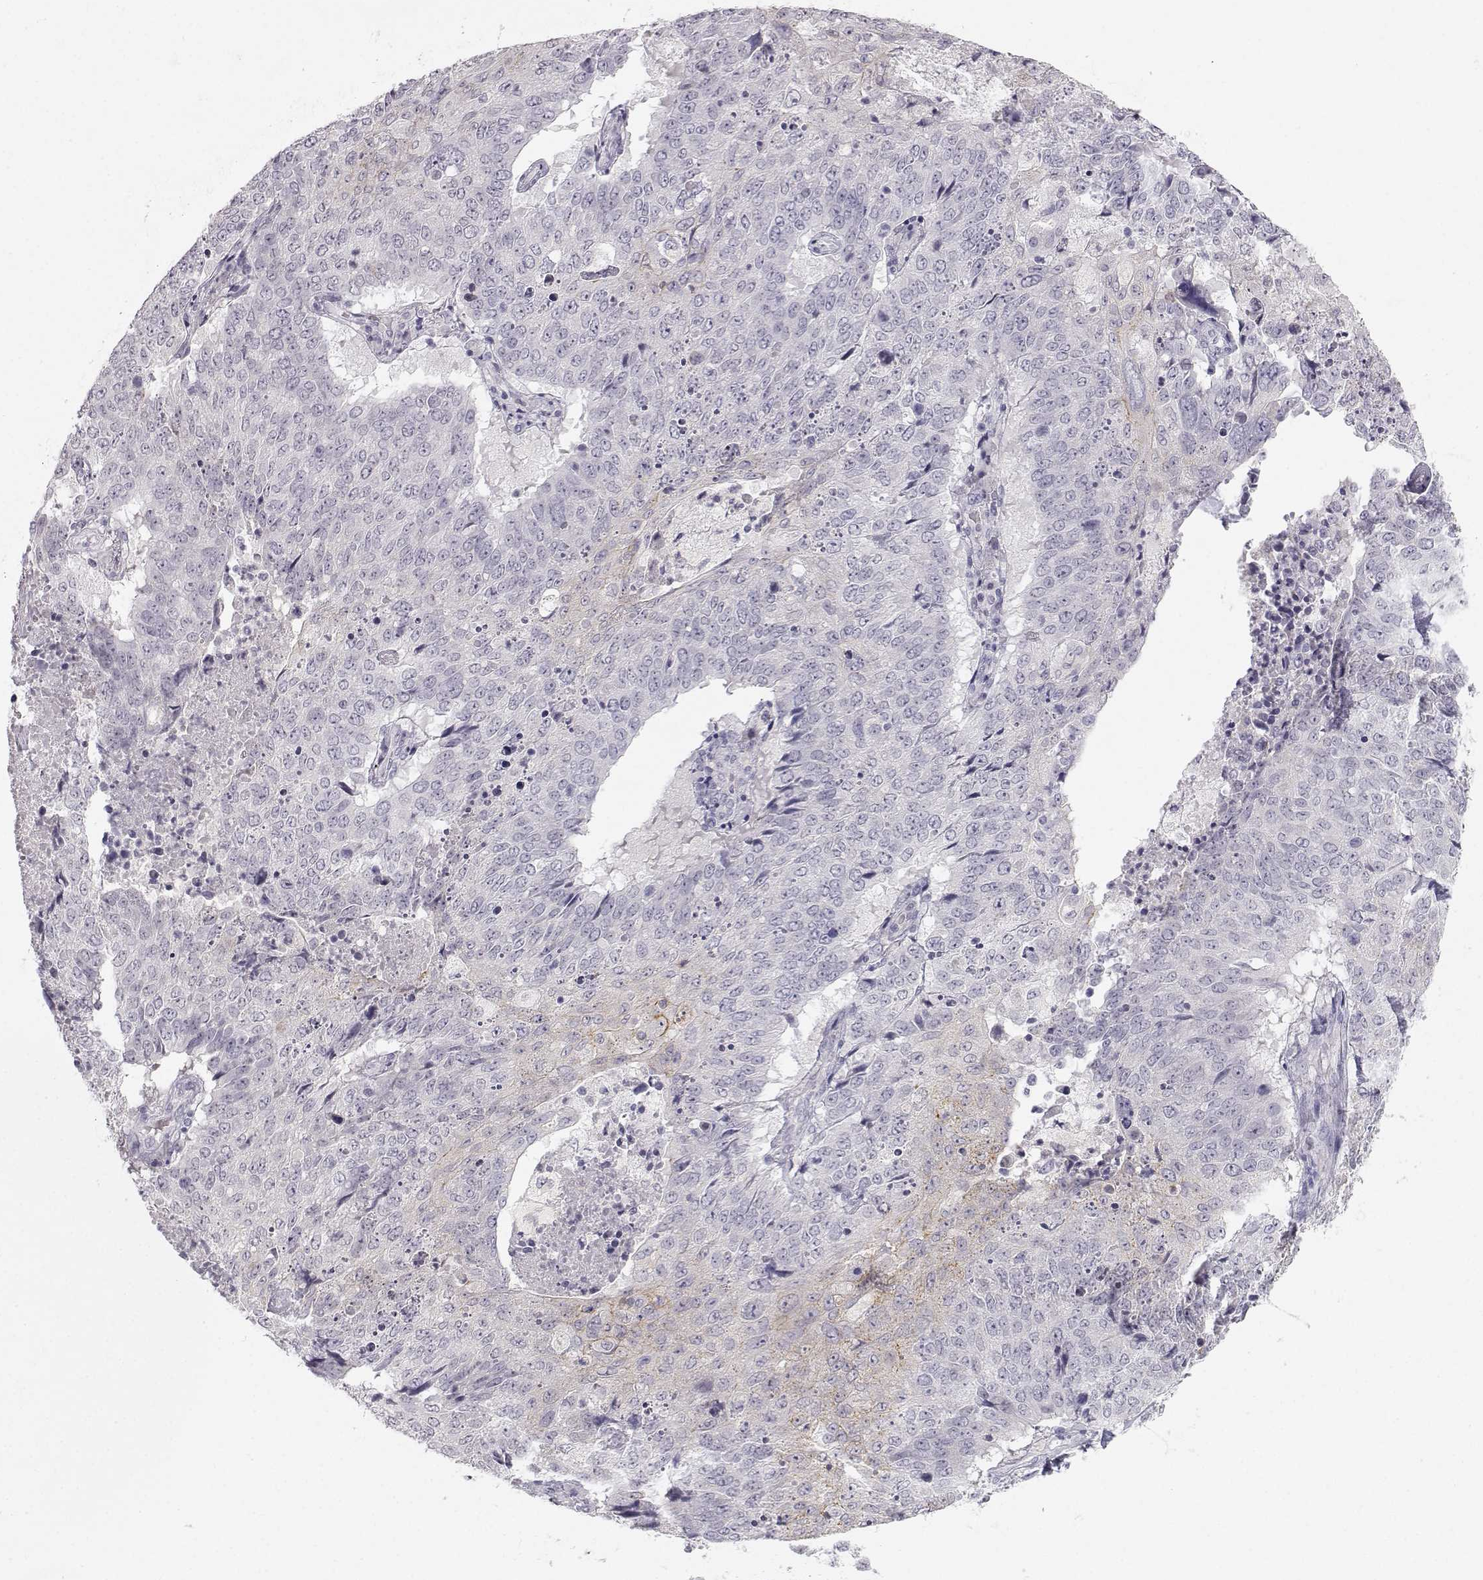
{"staining": {"intensity": "weak", "quantity": "<25%", "location": "cytoplasmic/membranous"}, "tissue": "lung cancer", "cell_type": "Tumor cells", "image_type": "cancer", "snomed": [{"axis": "morphology", "description": "Normal tissue, NOS"}, {"axis": "morphology", "description": "Squamous cell carcinoma, NOS"}, {"axis": "topography", "description": "Bronchus"}, {"axis": "topography", "description": "Lung"}], "caption": "This is an immunohistochemistry (IHC) histopathology image of squamous cell carcinoma (lung). There is no positivity in tumor cells.", "gene": "ZNF185", "patient": {"sex": "male", "age": 64}}